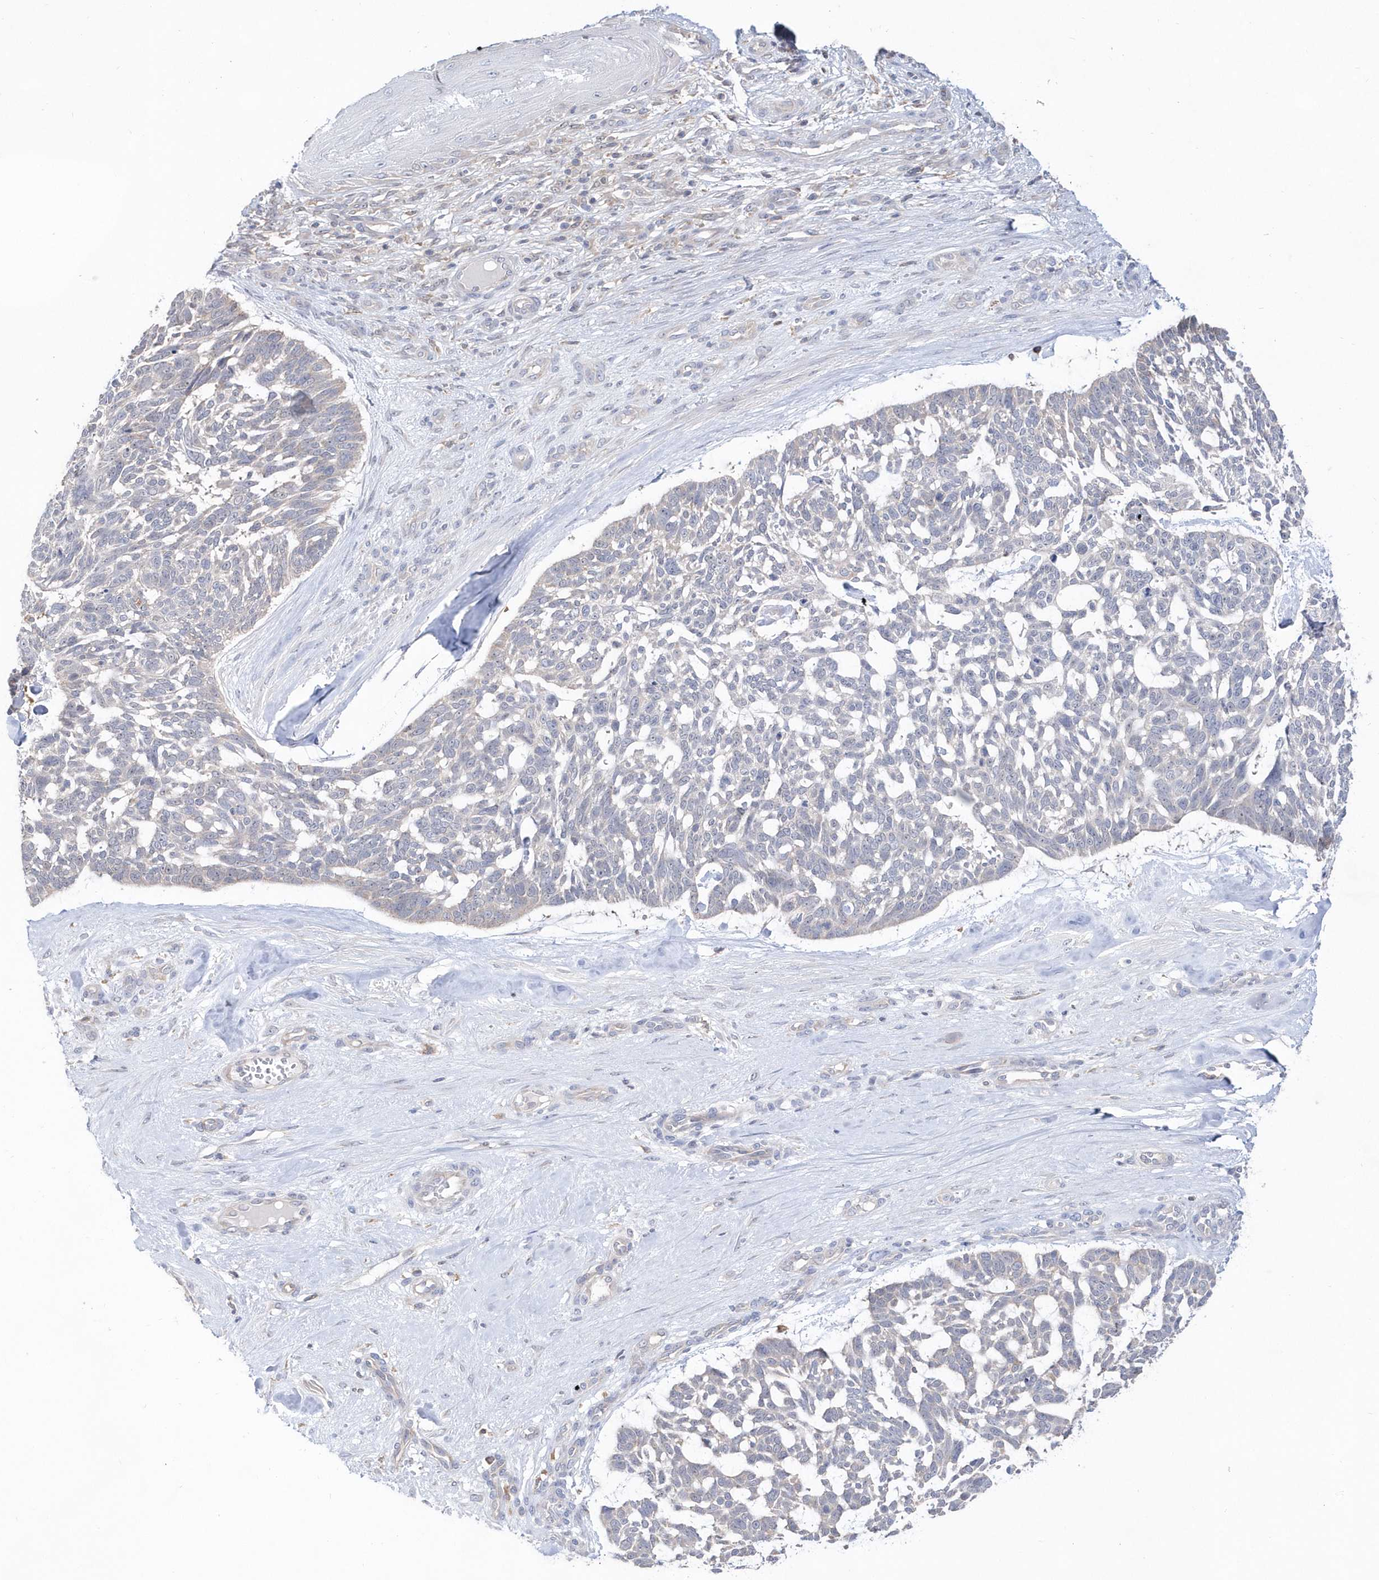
{"staining": {"intensity": "negative", "quantity": "none", "location": "none"}, "tissue": "skin cancer", "cell_type": "Tumor cells", "image_type": "cancer", "snomed": [{"axis": "morphology", "description": "Basal cell carcinoma"}, {"axis": "topography", "description": "Skin"}], "caption": "IHC image of neoplastic tissue: basal cell carcinoma (skin) stained with DAB (3,3'-diaminobenzidine) exhibits no significant protein staining in tumor cells. (DAB immunohistochemistry, high magnification).", "gene": "BDH2", "patient": {"sex": "male", "age": 88}}